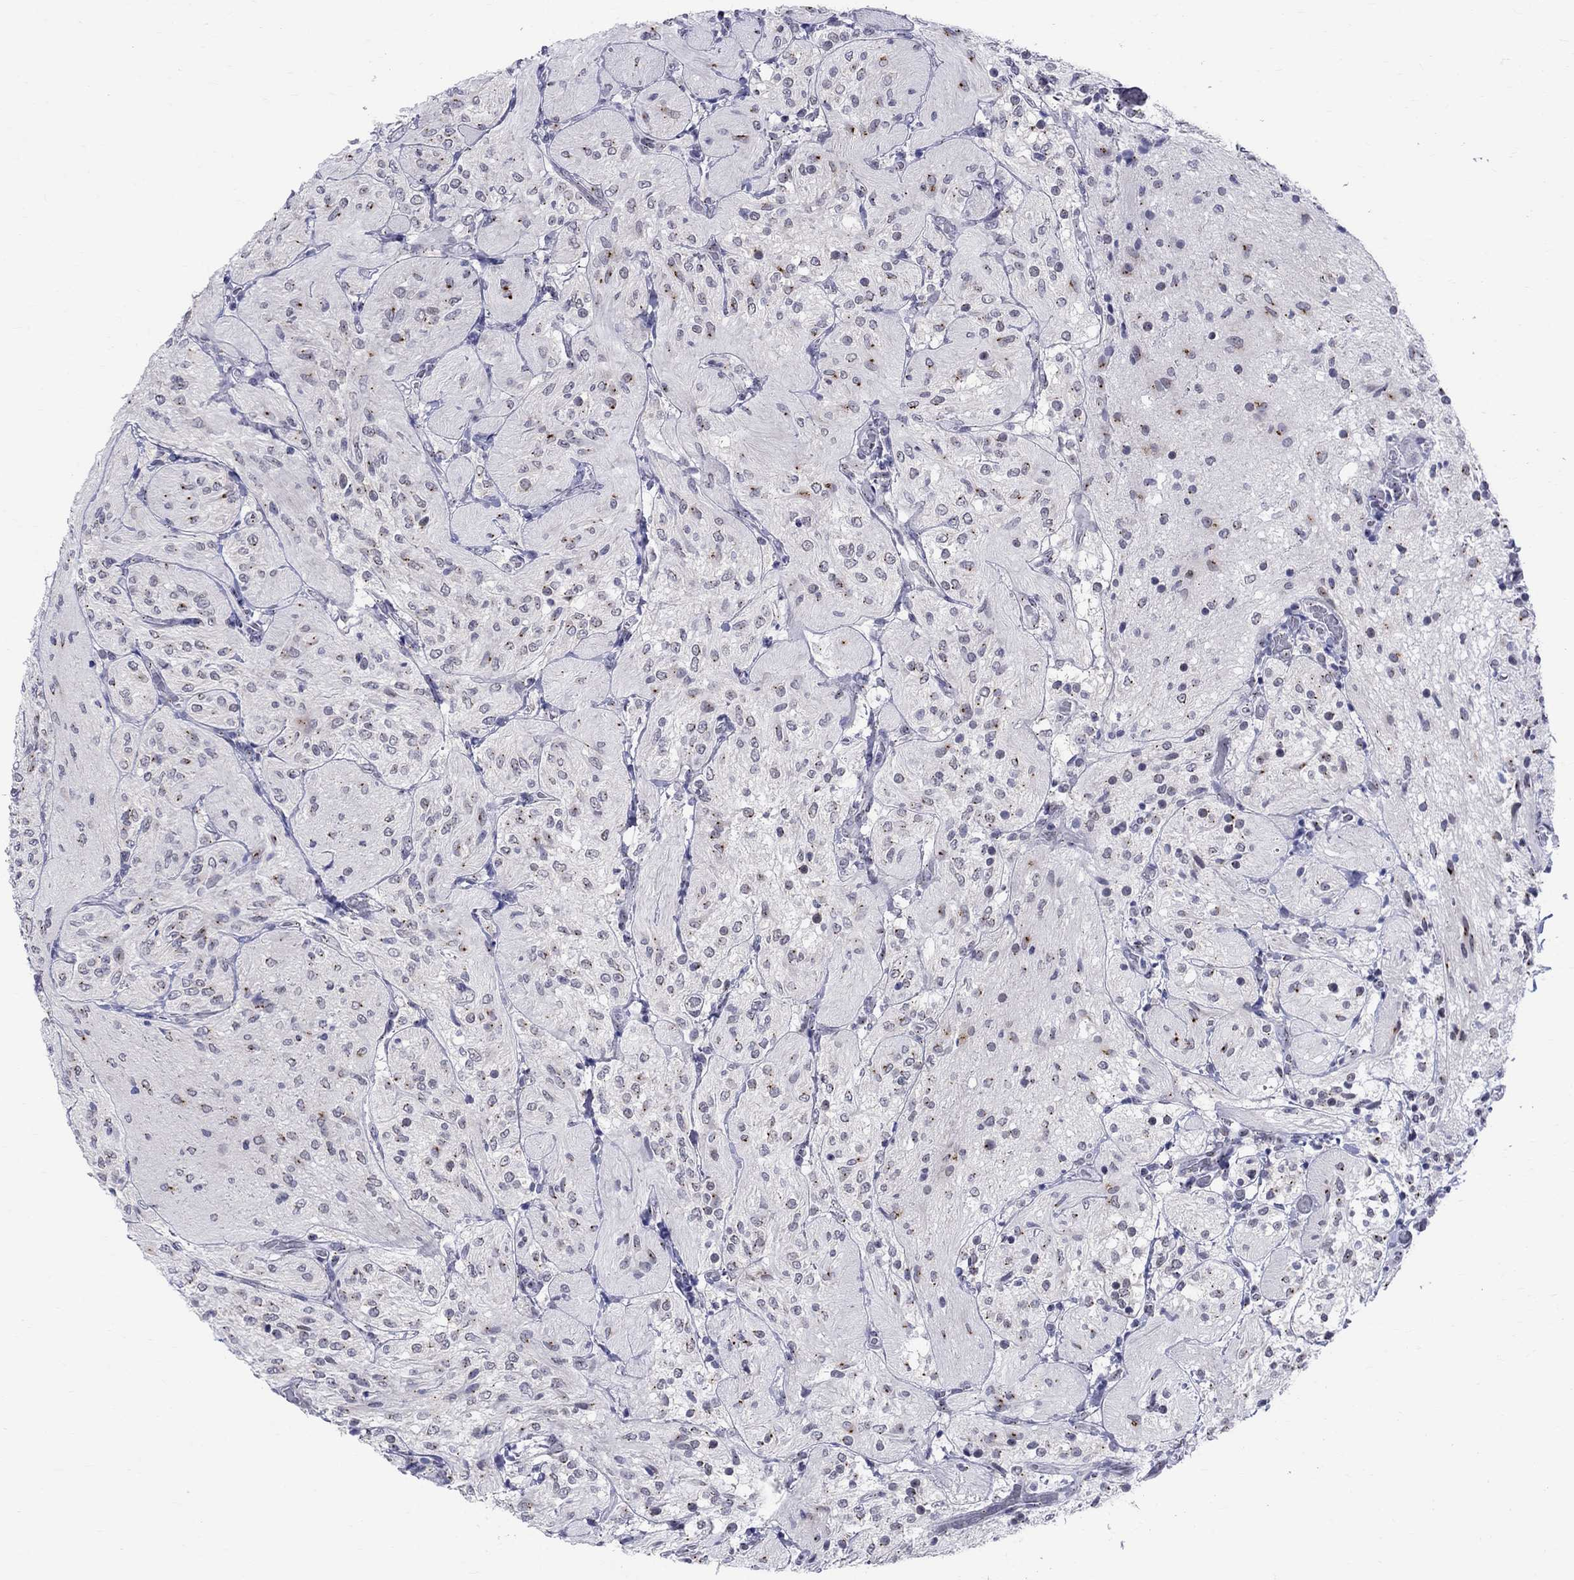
{"staining": {"intensity": "weak", "quantity": "25%-75%", "location": "cytoplasmic/membranous"}, "tissue": "glioma", "cell_type": "Tumor cells", "image_type": "cancer", "snomed": [{"axis": "morphology", "description": "Glioma, malignant, Low grade"}, {"axis": "topography", "description": "Brain"}], "caption": "The photomicrograph reveals staining of glioma, revealing weak cytoplasmic/membranous protein expression (brown color) within tumor cells.", "gene": "CEP43", "patient": {"sex": "male", "age": 3}}